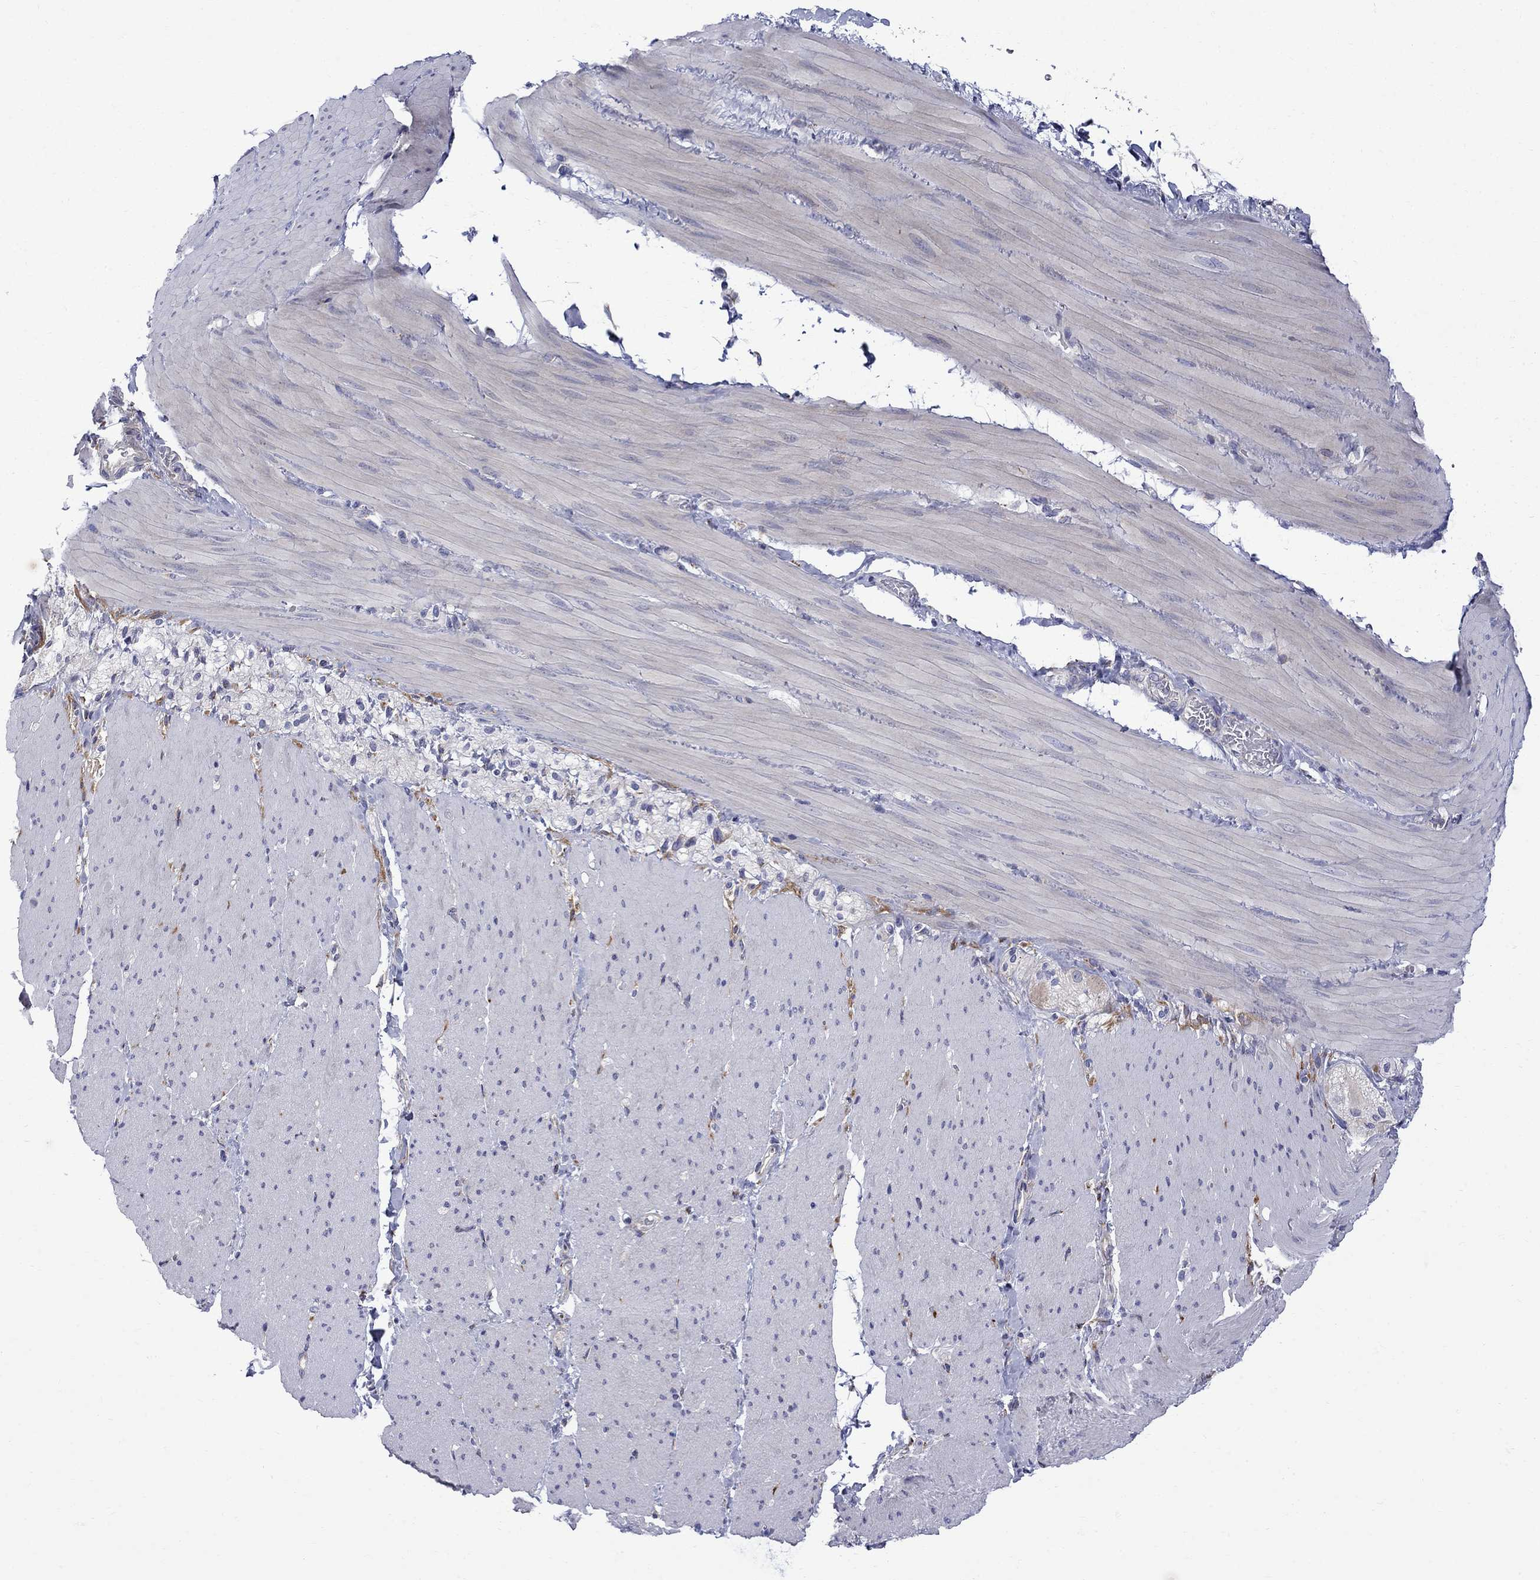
{"staining": {"intensity": "negative", "quantity": "none", "location": "none"}, "tissue": "adipose tissue", "cell_type": "Adipocytes", "image_type": "normal", "snomed": [{"axis": "morphology", "description": "Normal tissue, NOS"}, {"axis": "topography", "description": "Smooth muscle"}, {"axis": "topography", "description": "Duodenum"}, {"axis": "topography", "description": "Peripheral nerve tissue"}], "caption": "DAB (3,3'-diaminobenzidine) immunohistochemical staining of normal adipose tissue displays no significant staining in adipocytes.", "gene": "ASNS", "patient": {"sex": "female", "age": 61}}